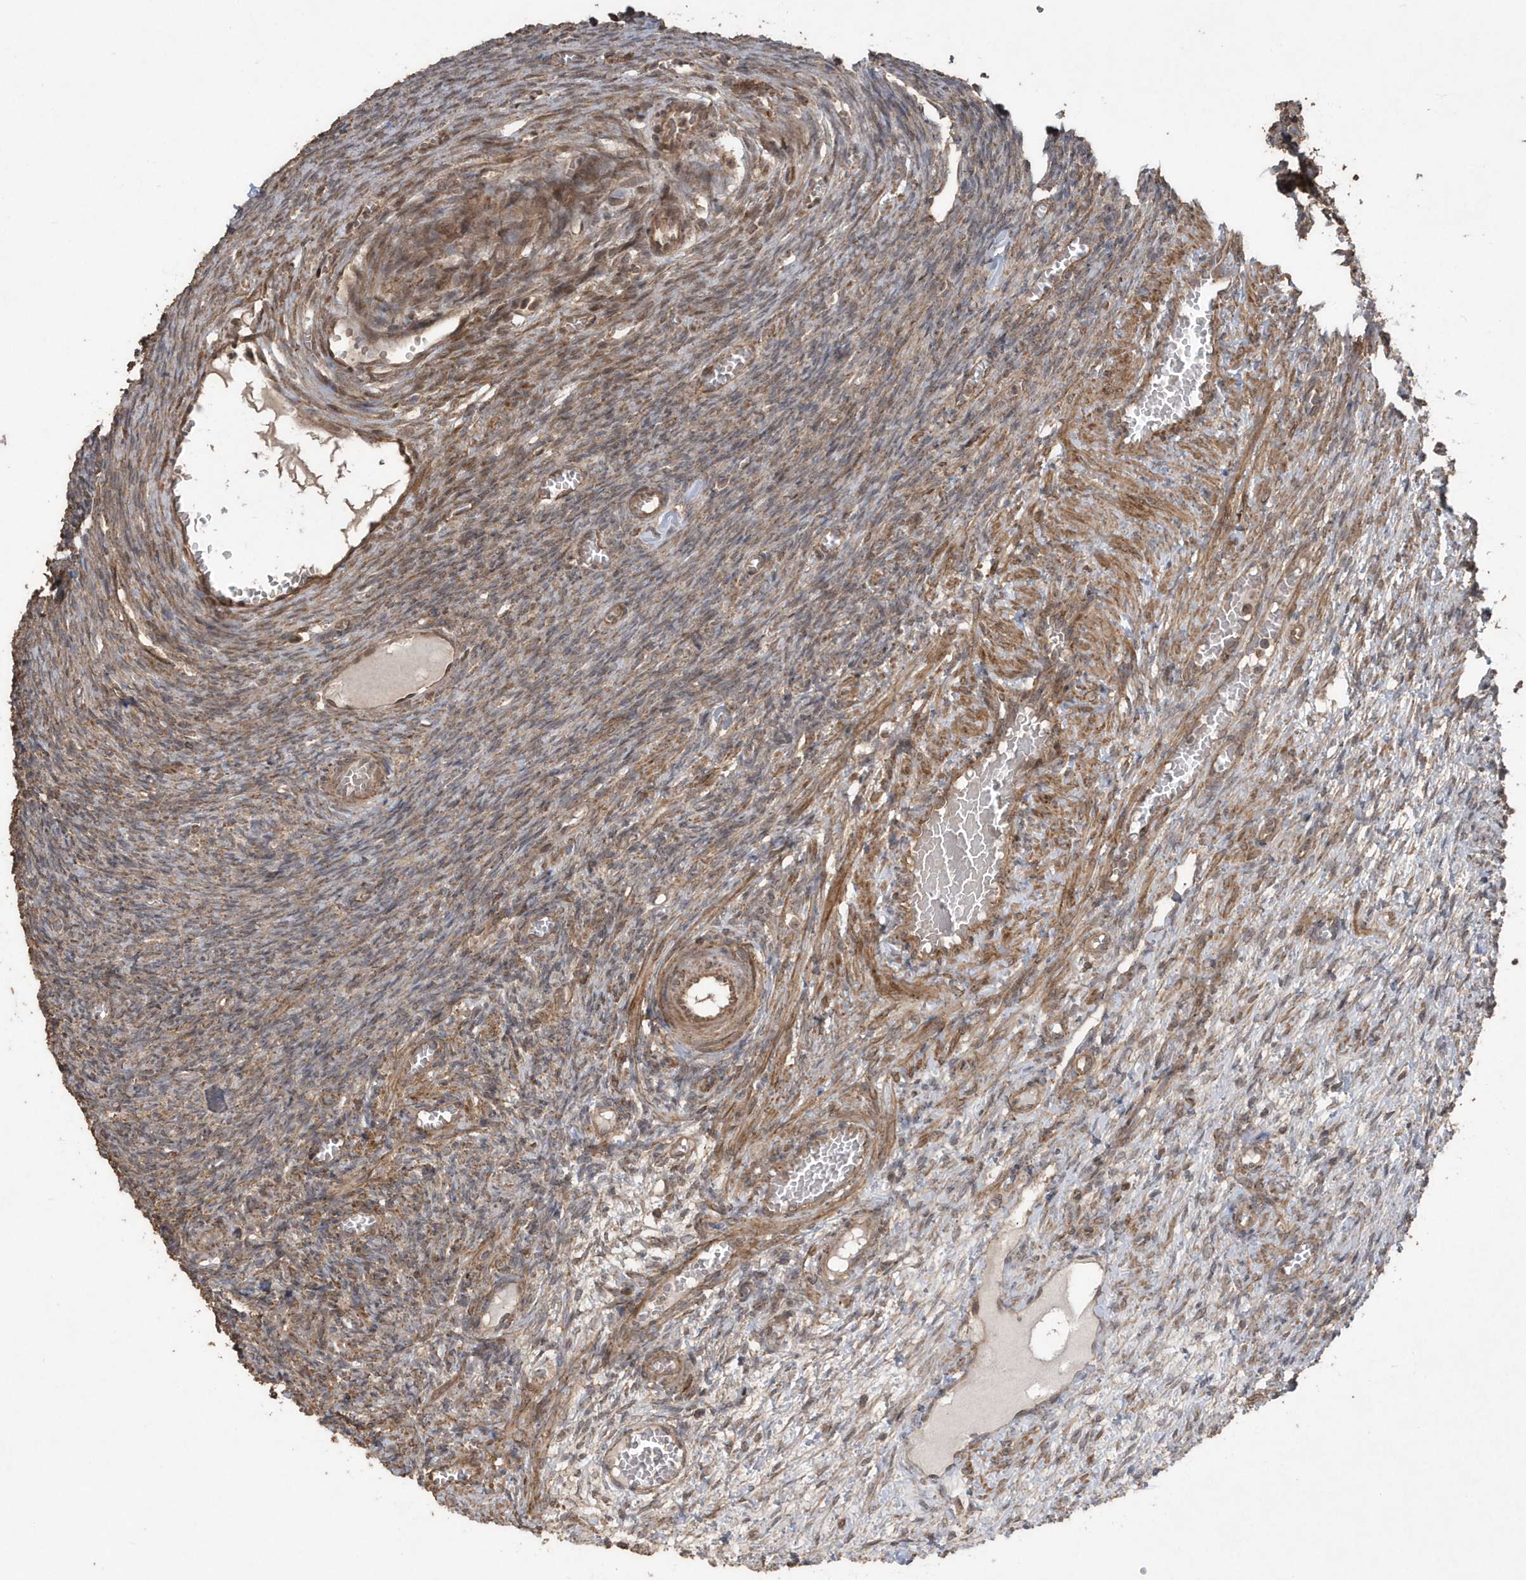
{"staining": {"intensity": "moderate", "quantity": "<25%", "location": "cytoplasmic/membranous"}, "tissue": "ovary", "cell_type": "Ovarian stroma cells", "image_type": "normal", "snomed": [{"axis": "morphology", "description": "Normal tissue, NOS"}, {"axis": "topography", "description": "Ovary"}], "caption": "Ovary stained with IHC displays moderate cytoplasmic/membranous positivity in about <25% of ovarian stroma cells. The staining was performed using DAB, with brown indicating positive protein expression. Nuclei are stained blue with hematoxylin.", "gene": "PAXBP1", "patient": {"sex": "female", "age": 27}}